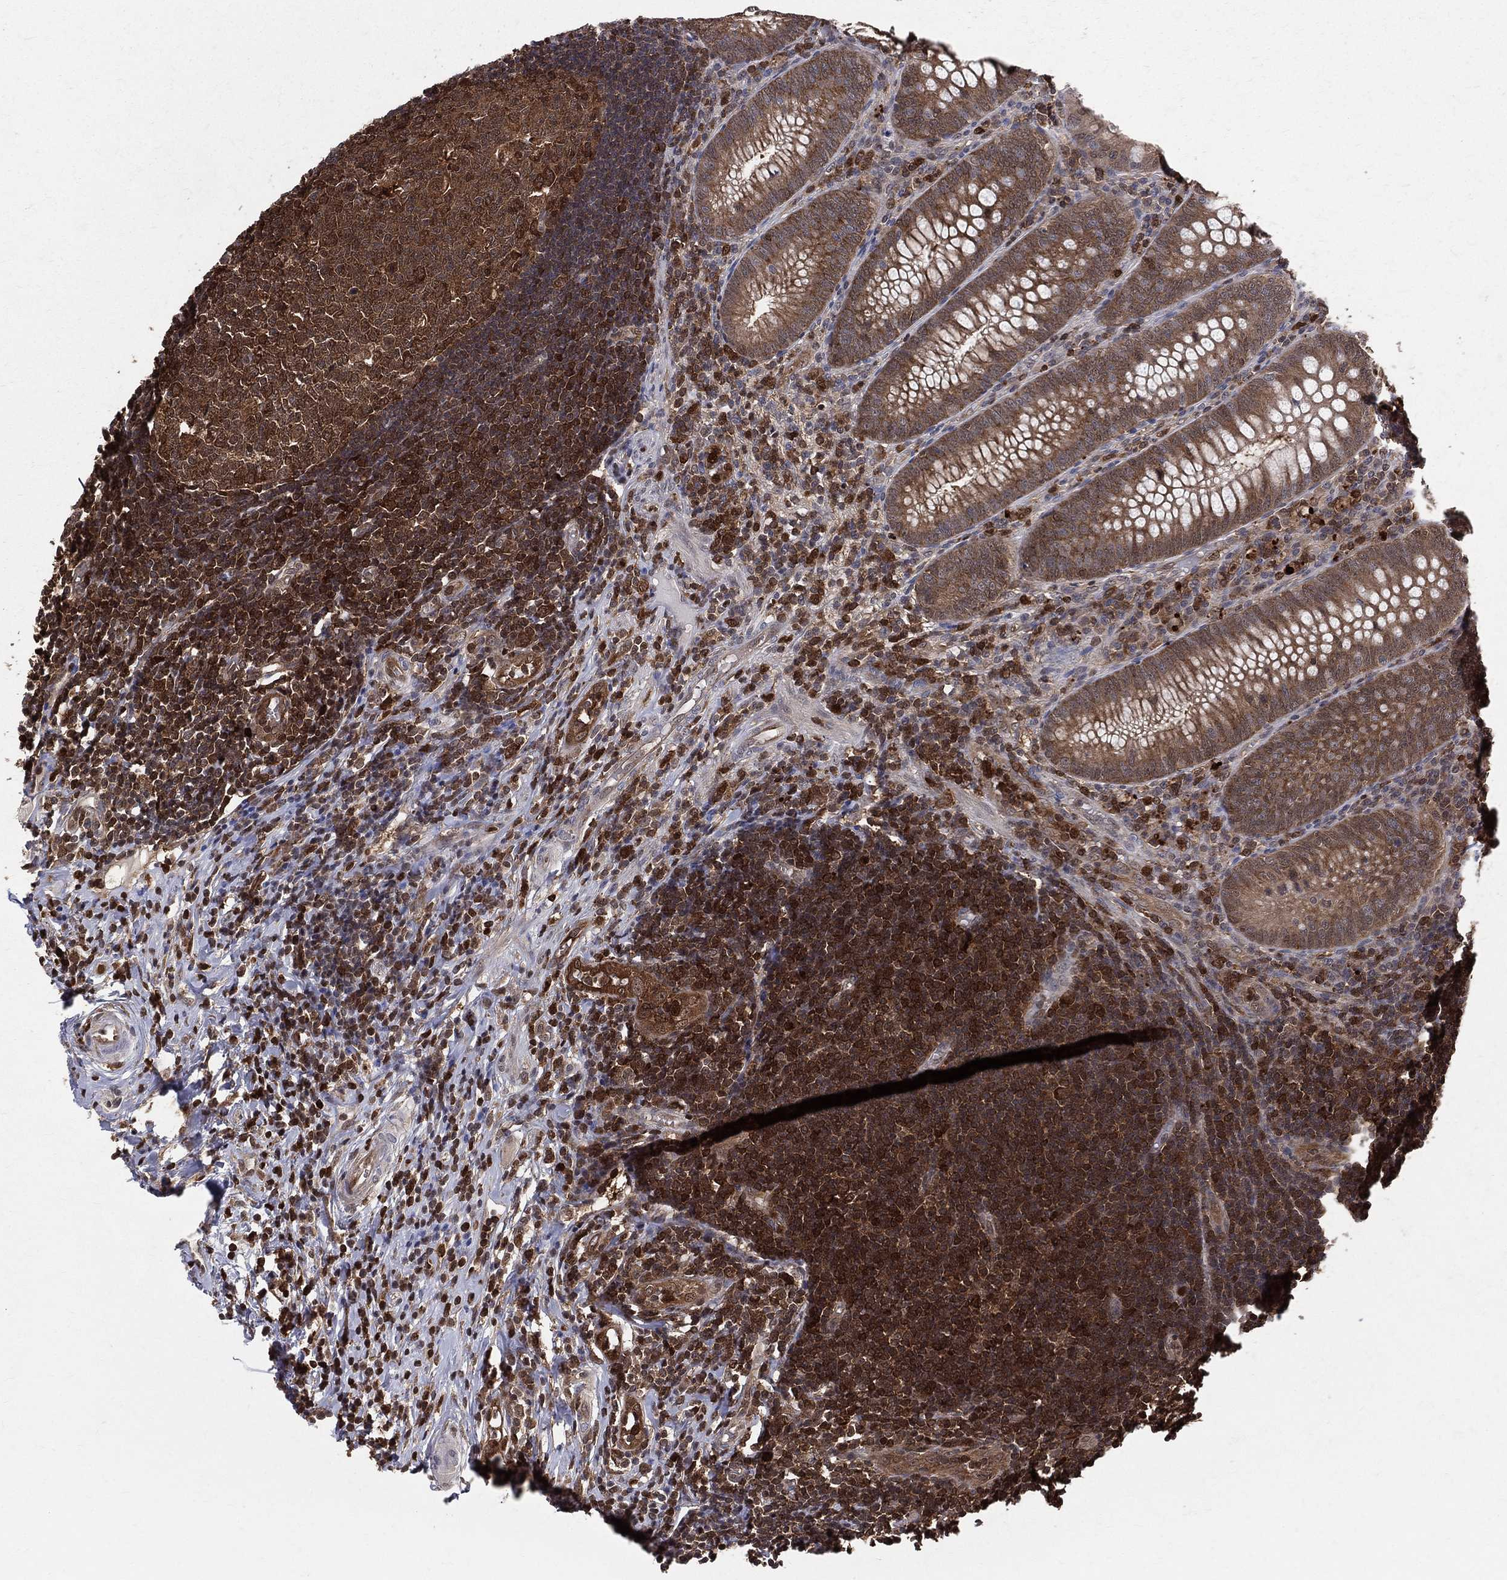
{"staining": {"intensity": "moderate", "quantity": "25%-75%", "location": "cytoplasmic/membranous"}, "tissue": "appendix", "cell_type": "Glandular cells", "image_type": "normal", "snomed": [{"axis": "morphology", "description": "Normal tissue, NOS"}, {"axis": "morphology", "description": "Inflammation, NOS"}, {"axis": "topography", "description": "Appendix"}], "caption": "A photomicrograph of appendix stained for a protein displays moderate cytoplasmic/membranous brown staining in glandular cells. The staining is performed using DAB (3,3'-diaminobenzidine) brown chromogen to label protein expression. The nuclei are counter-stained blue using hematoxylin.", "gene": "ENO1", "patient": {"sex": "male", "age": 16}}